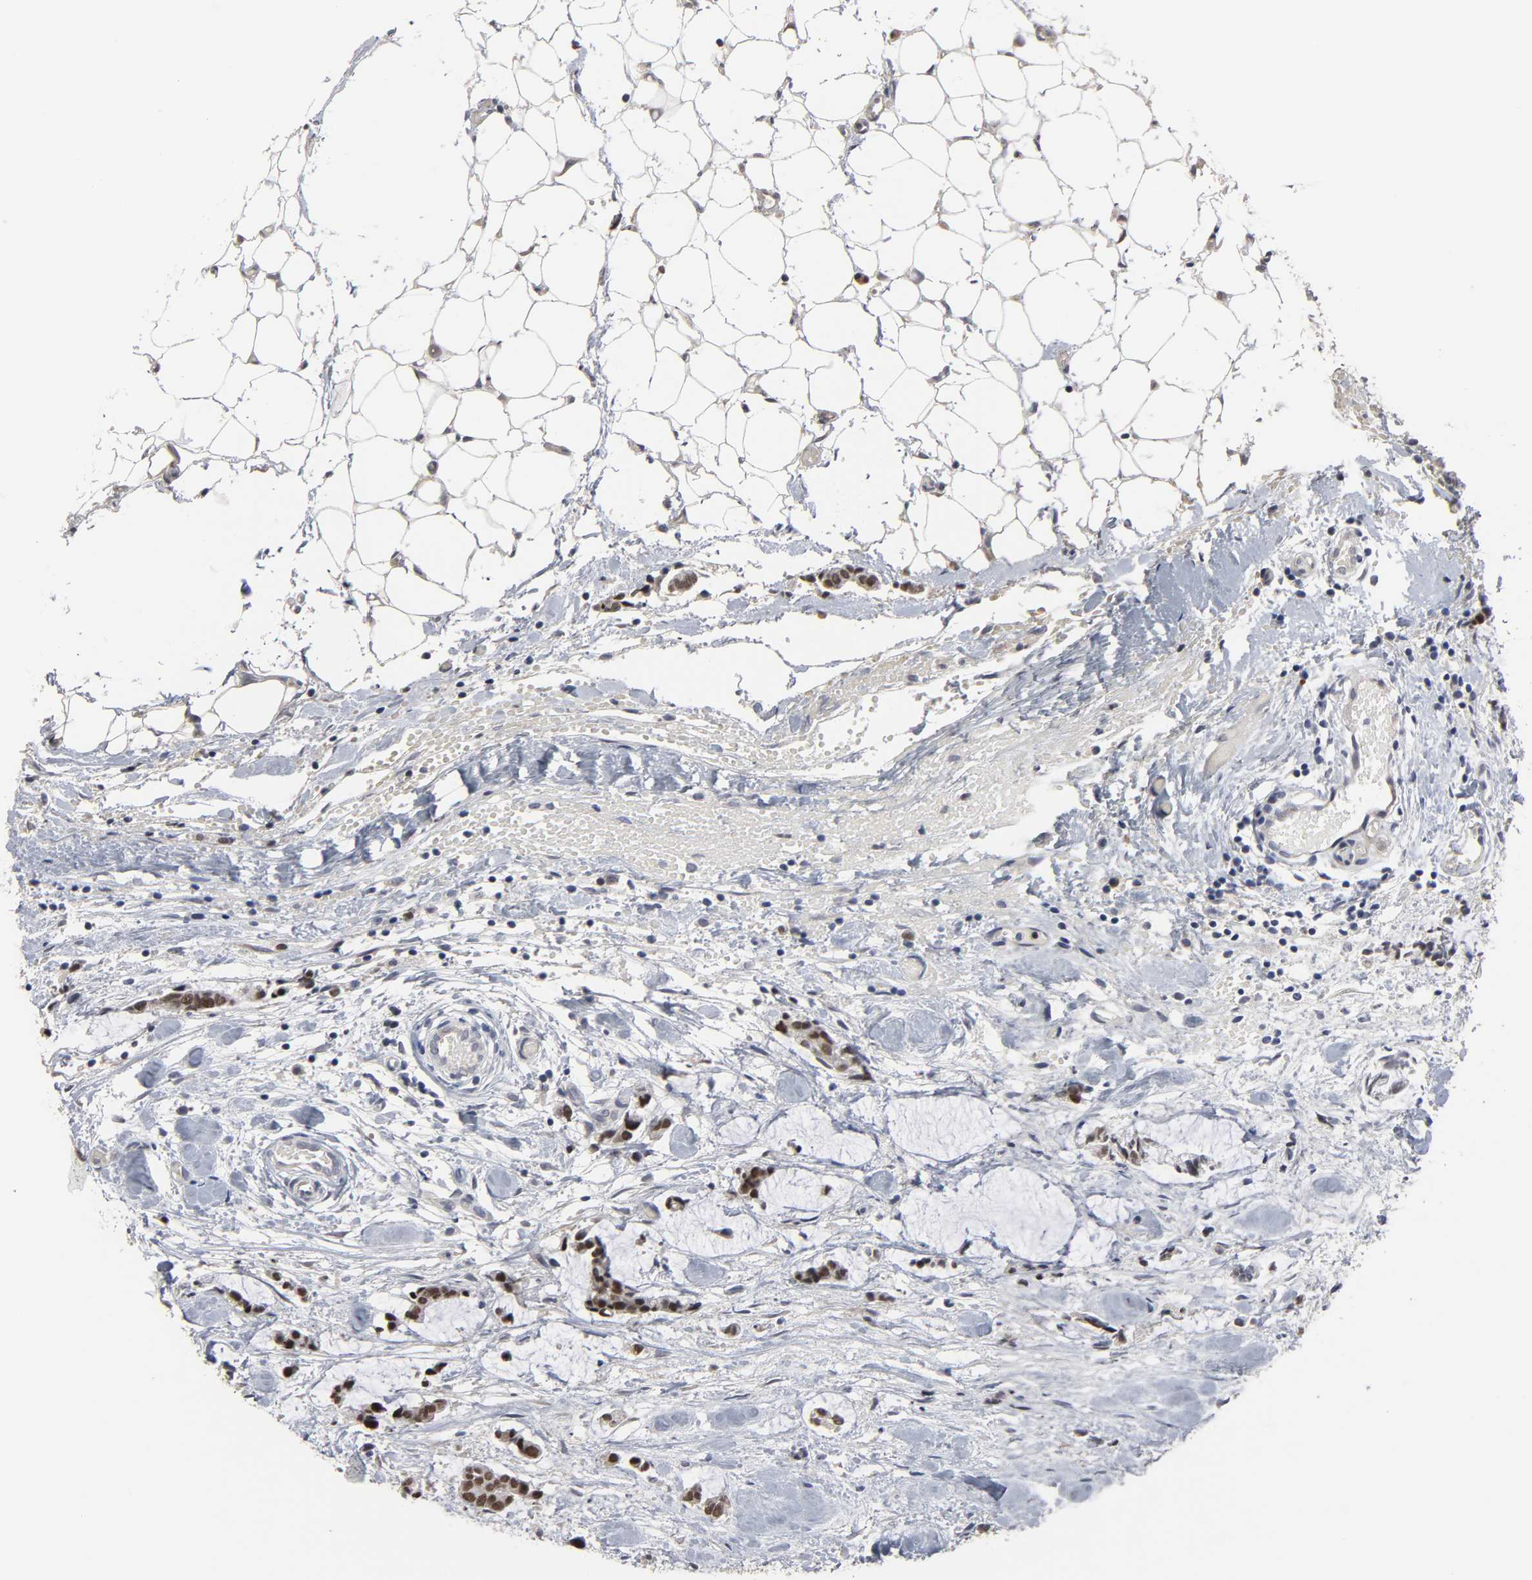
{"staining": {"intensity": "strong", "quantity": ">75%", "location": "nuclear"}, "tissue": "colorectal cancer", "cell_type": "Tumor cells", "image_type": "cancer", "snomed": [{"axis": "morphology", "description": "Adenocarcinoma, NOS"}, {"axis": "topography", "description": "Colon"}], "caption": "Human colorectal adenocarcinoma stained with a protein marker exhibits strong staining in tumor cells.", "gene": "HNF4A", "patient": {"sex": "male", "age": 14}}